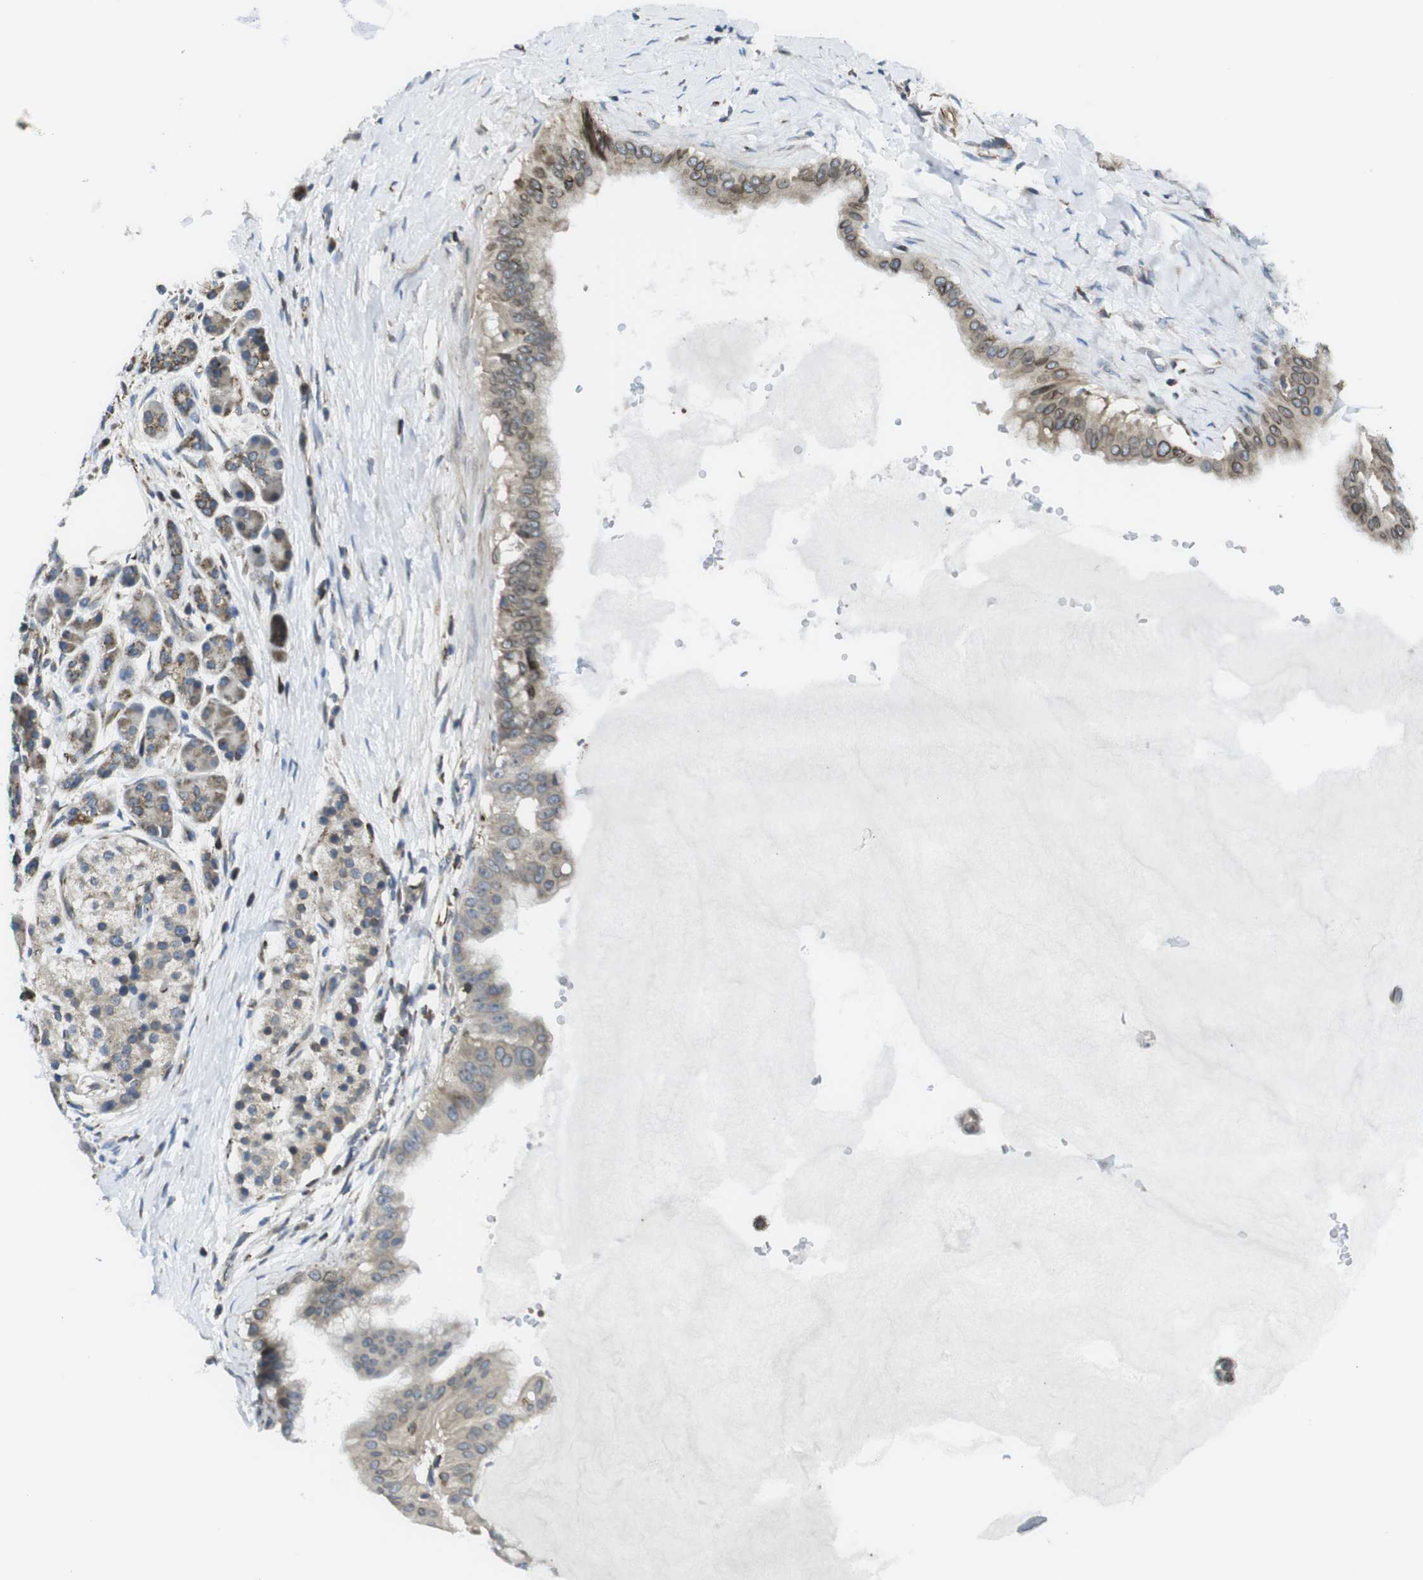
{"staining": {"intensity": "weak", "quantity": "25%-75%", "location": "cytoplasmic/membranous,nuclear"}, "tissue": "pancreatic cancer", "cell_type": "Tumor cells", "image_type": "cancer", "snomed": [{"axis": "morphology", "description": "Adenocarcinoma, NOS"}, {"axis": "topography", "description": "Pancreas"}], "caption": "Pancreatic cancer stained for a protein (brown) exhibits weak cytoplasmic/membranous and nuclear positive positivity in approximately 25%-75% of tumor cells.", "gene": "KCNE3", "patient": {"sex": "male", "age": 55}}